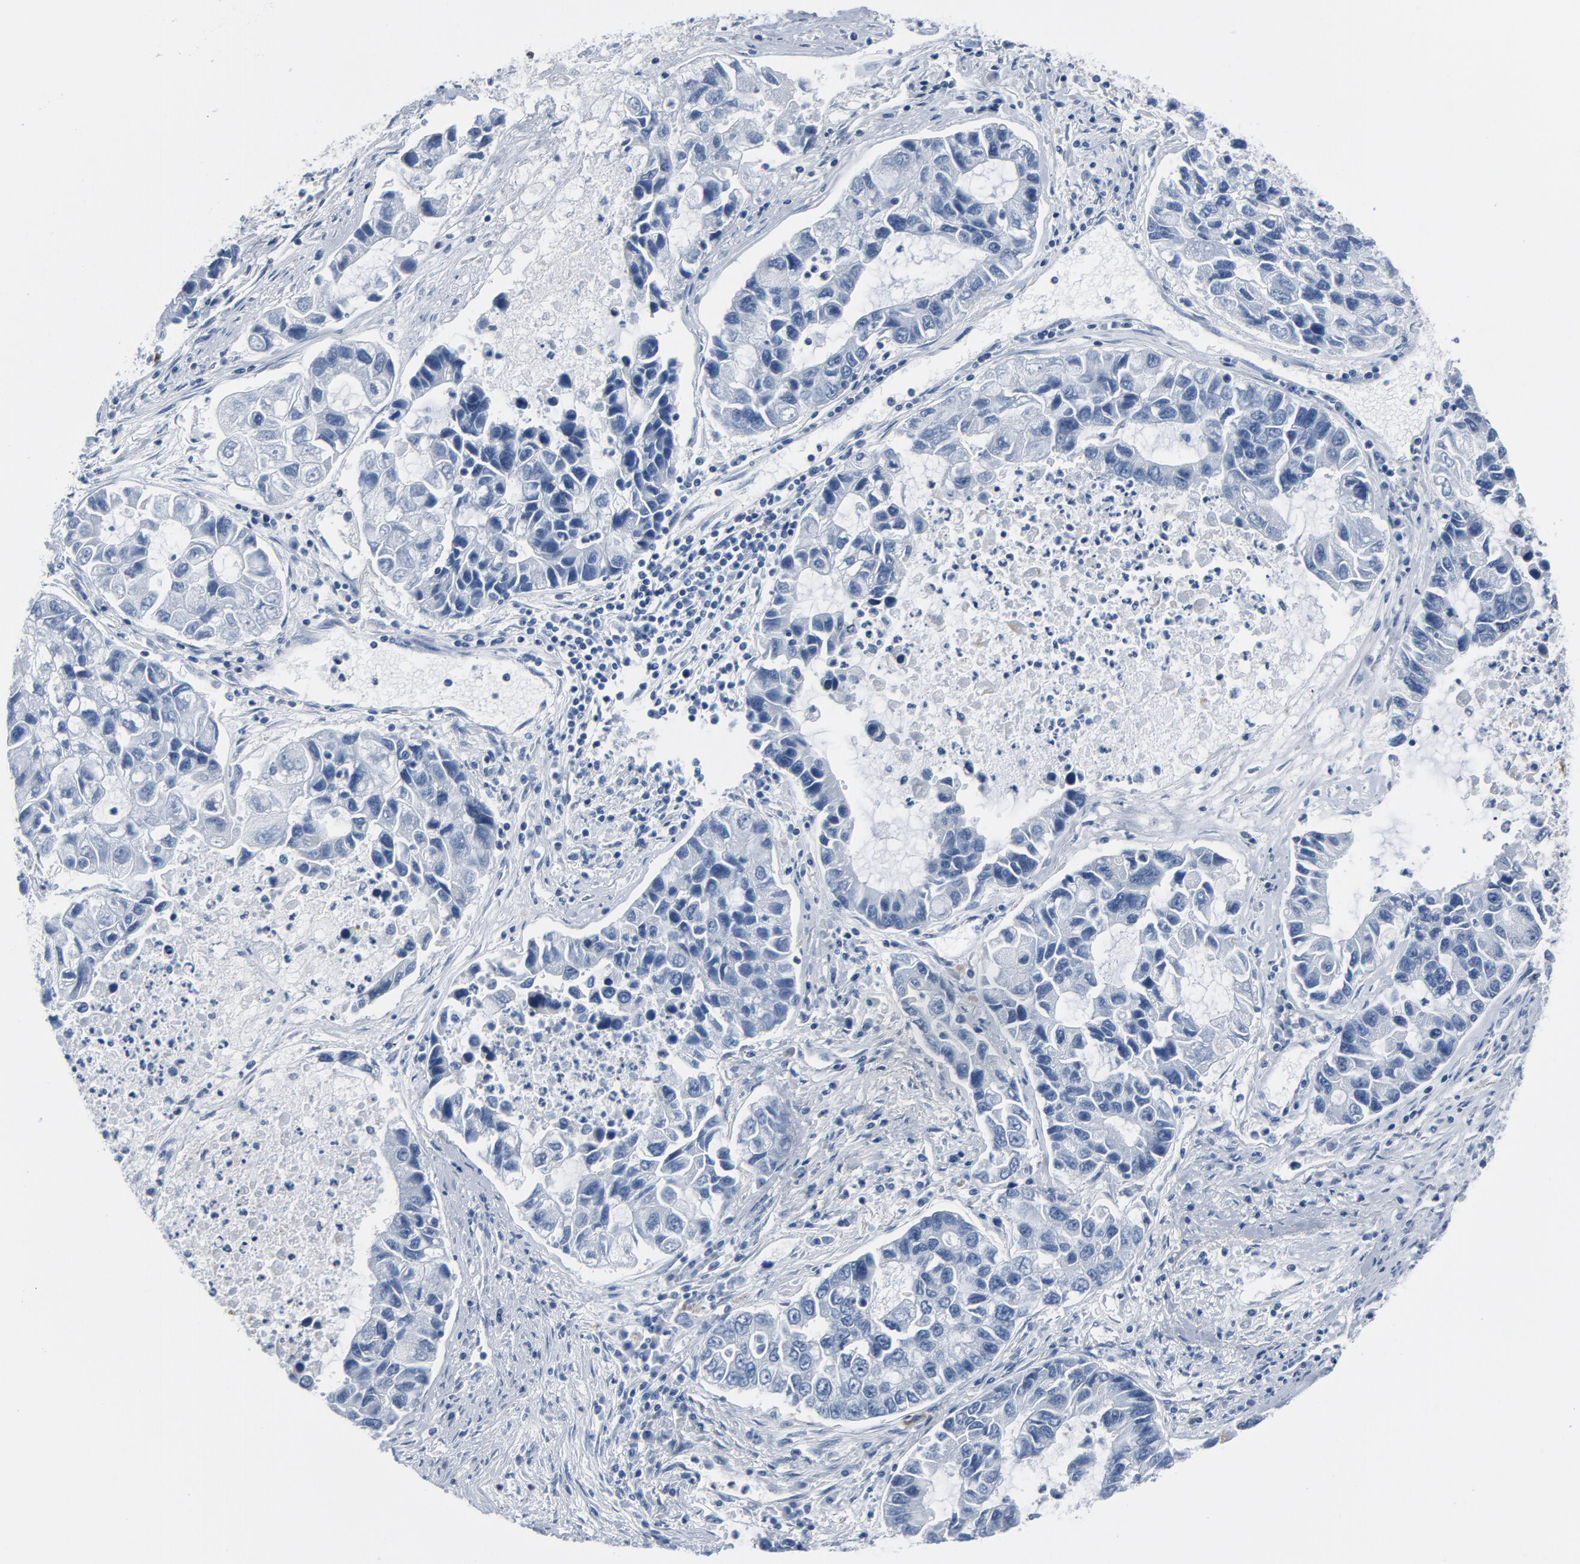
{"staining": {"intensity": "negative", "quantity": "none", "location": "none"}, "tissue": "lung cancer", "cell_type": "Tumor cells", "image_type": "cancer", "snomed": [{"axis": "morphology", "description": "Adenocarcinoma, NOS"}, {"axis": "topography", "description": "Lung"}], "caption": "Tumor cells show no significant protein expression in lung adenocarcinoma.", "gene": "YIPF6", "patient": {"sex": "female", "age": 51}}